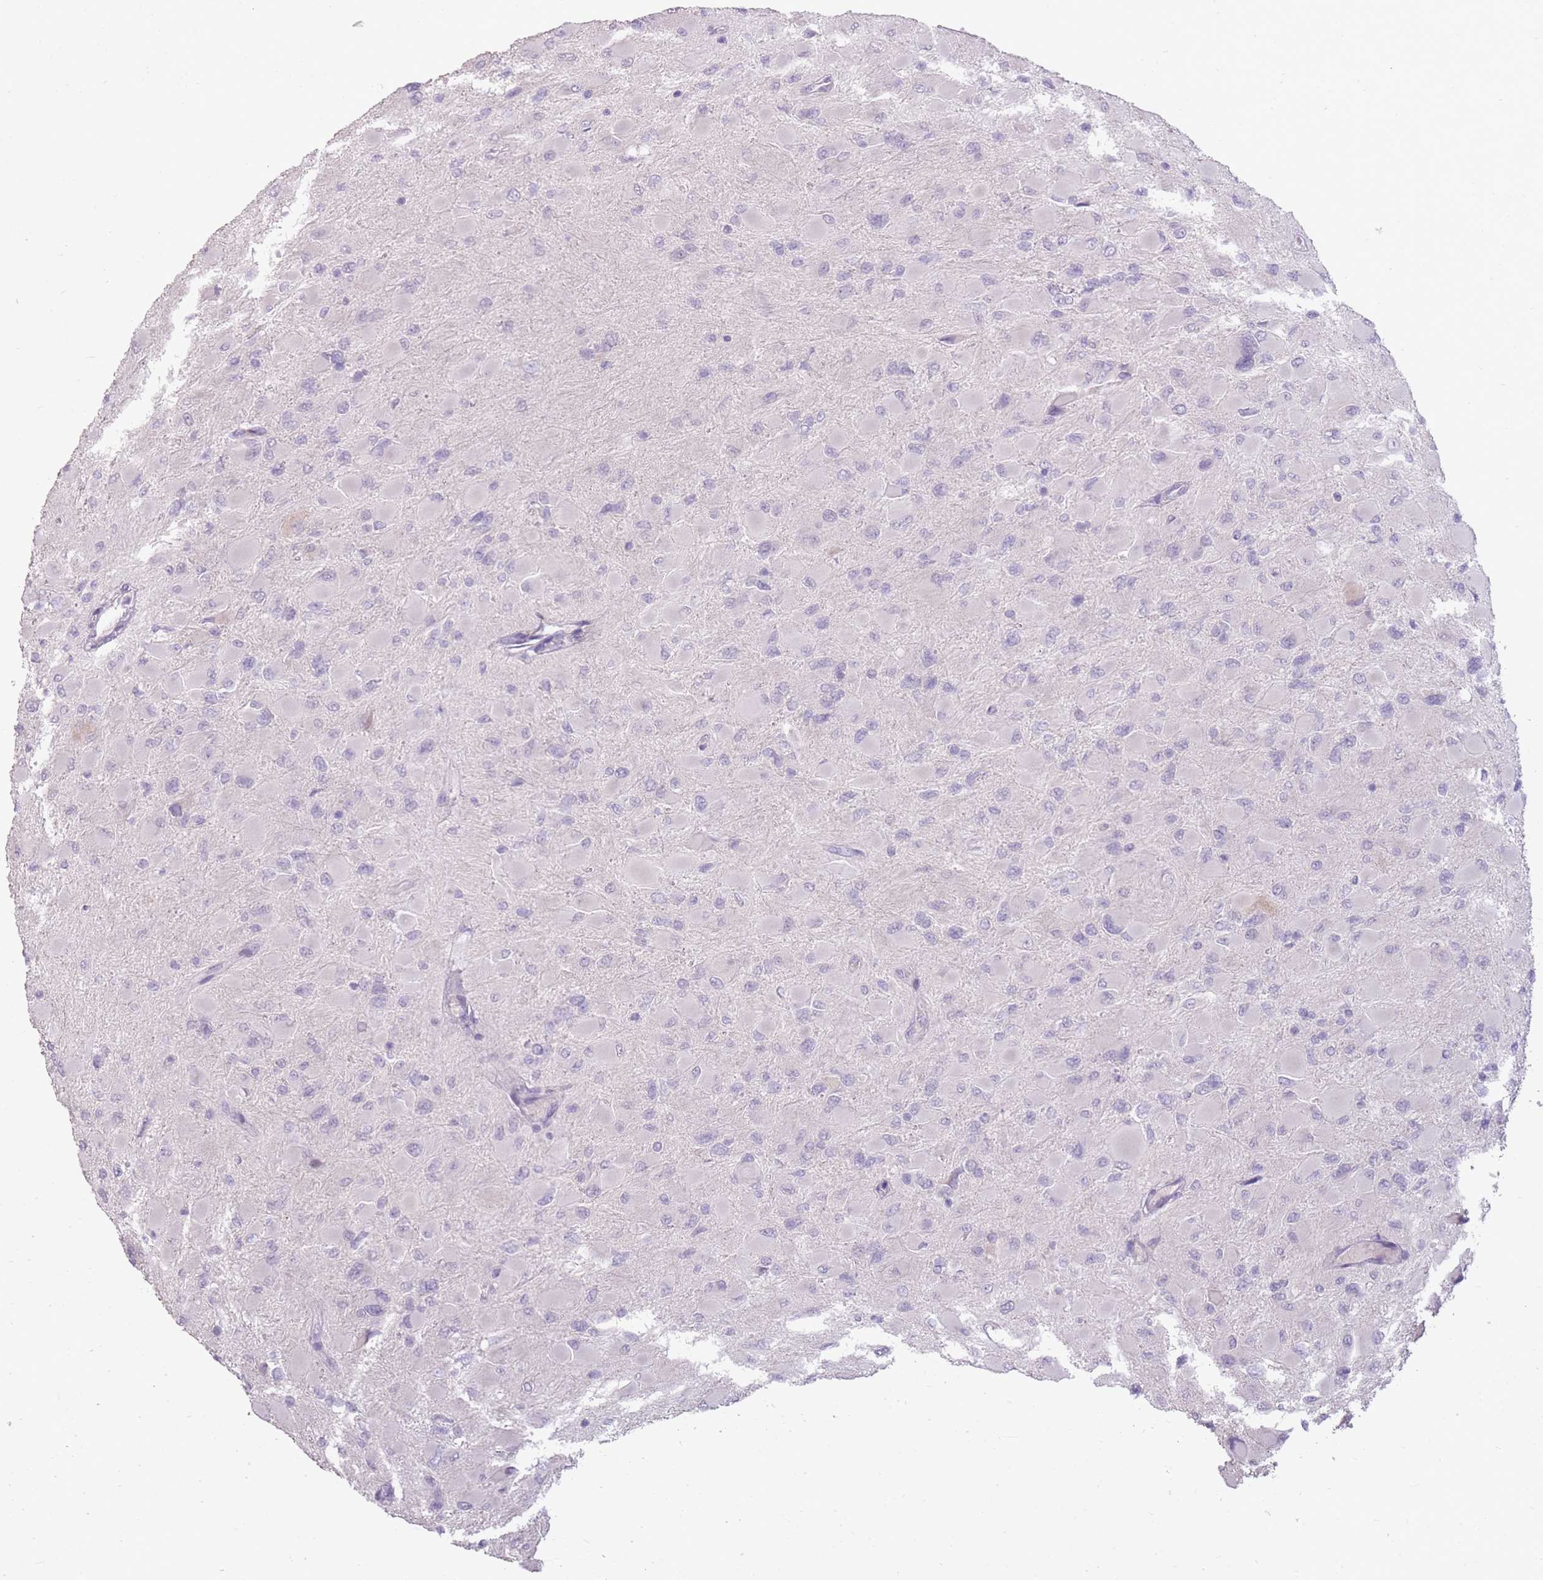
{"staining": {"intensity": "negative", "quantity": "none", "location": "none"}, "tissue": "glioma", "cell_type": "Tumor cells", "image_type": "cancer", "snomed": [{"axis": "morphology", "description": "Glioma, malignant, High grade"}, {"axis": "topography", "description": "Cerebral cortex"}], "caption": "An IHC micrograph of high-grade glioma (malignant) is shown. There is no staining in tumor cells of high-grade glioma (malignant).", "gene": "ZBTB24", "patient": {"sex": "female", "age": 36}}